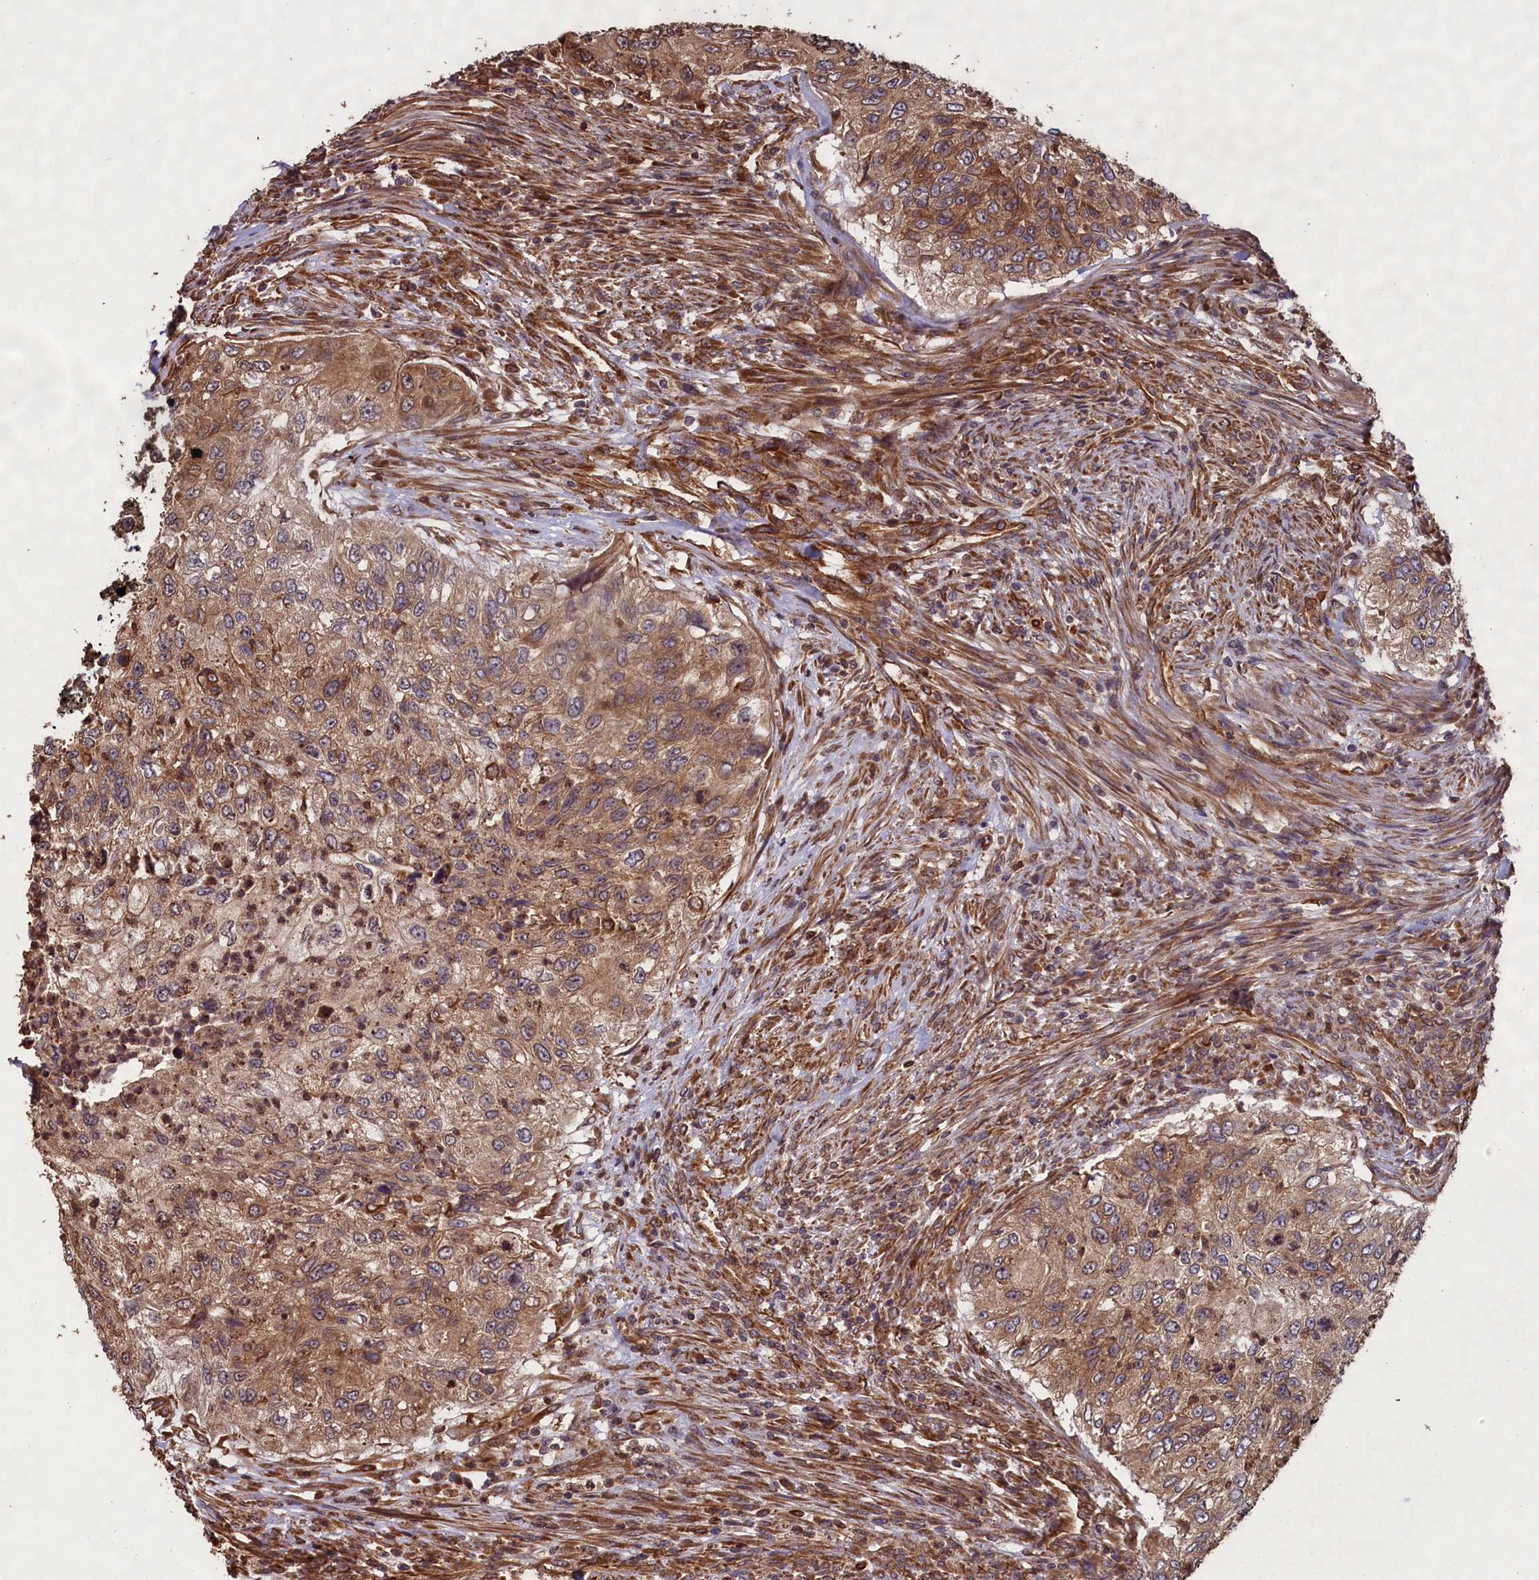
{"staining": {"intensity": "moderate", "quantity": ">75%", "location": "cytoplasmic/membranous"}, "tissue": "urothelial cancer", "cell_type": "Tumor cells", "image_type": "cancer", "snomed": [{"axis": "morphology", "description": "Urothelial carcinoma, High grade"}, {"axis": "topography", "description": "Urinary bladder"}], "caption": "Moderate cytoplasmic/membranous protein staining is seen in approximately >75% of tumor cells in urothelial cancer. The protein of interest is stained brown, and the nuclei are stained in blue (DAB (3,3'-diaminobenzidine) IHC with brightfield microscopy, high magnification).", "gene": "CCDC124", "patient": {"sex": "female", "age": 60}}